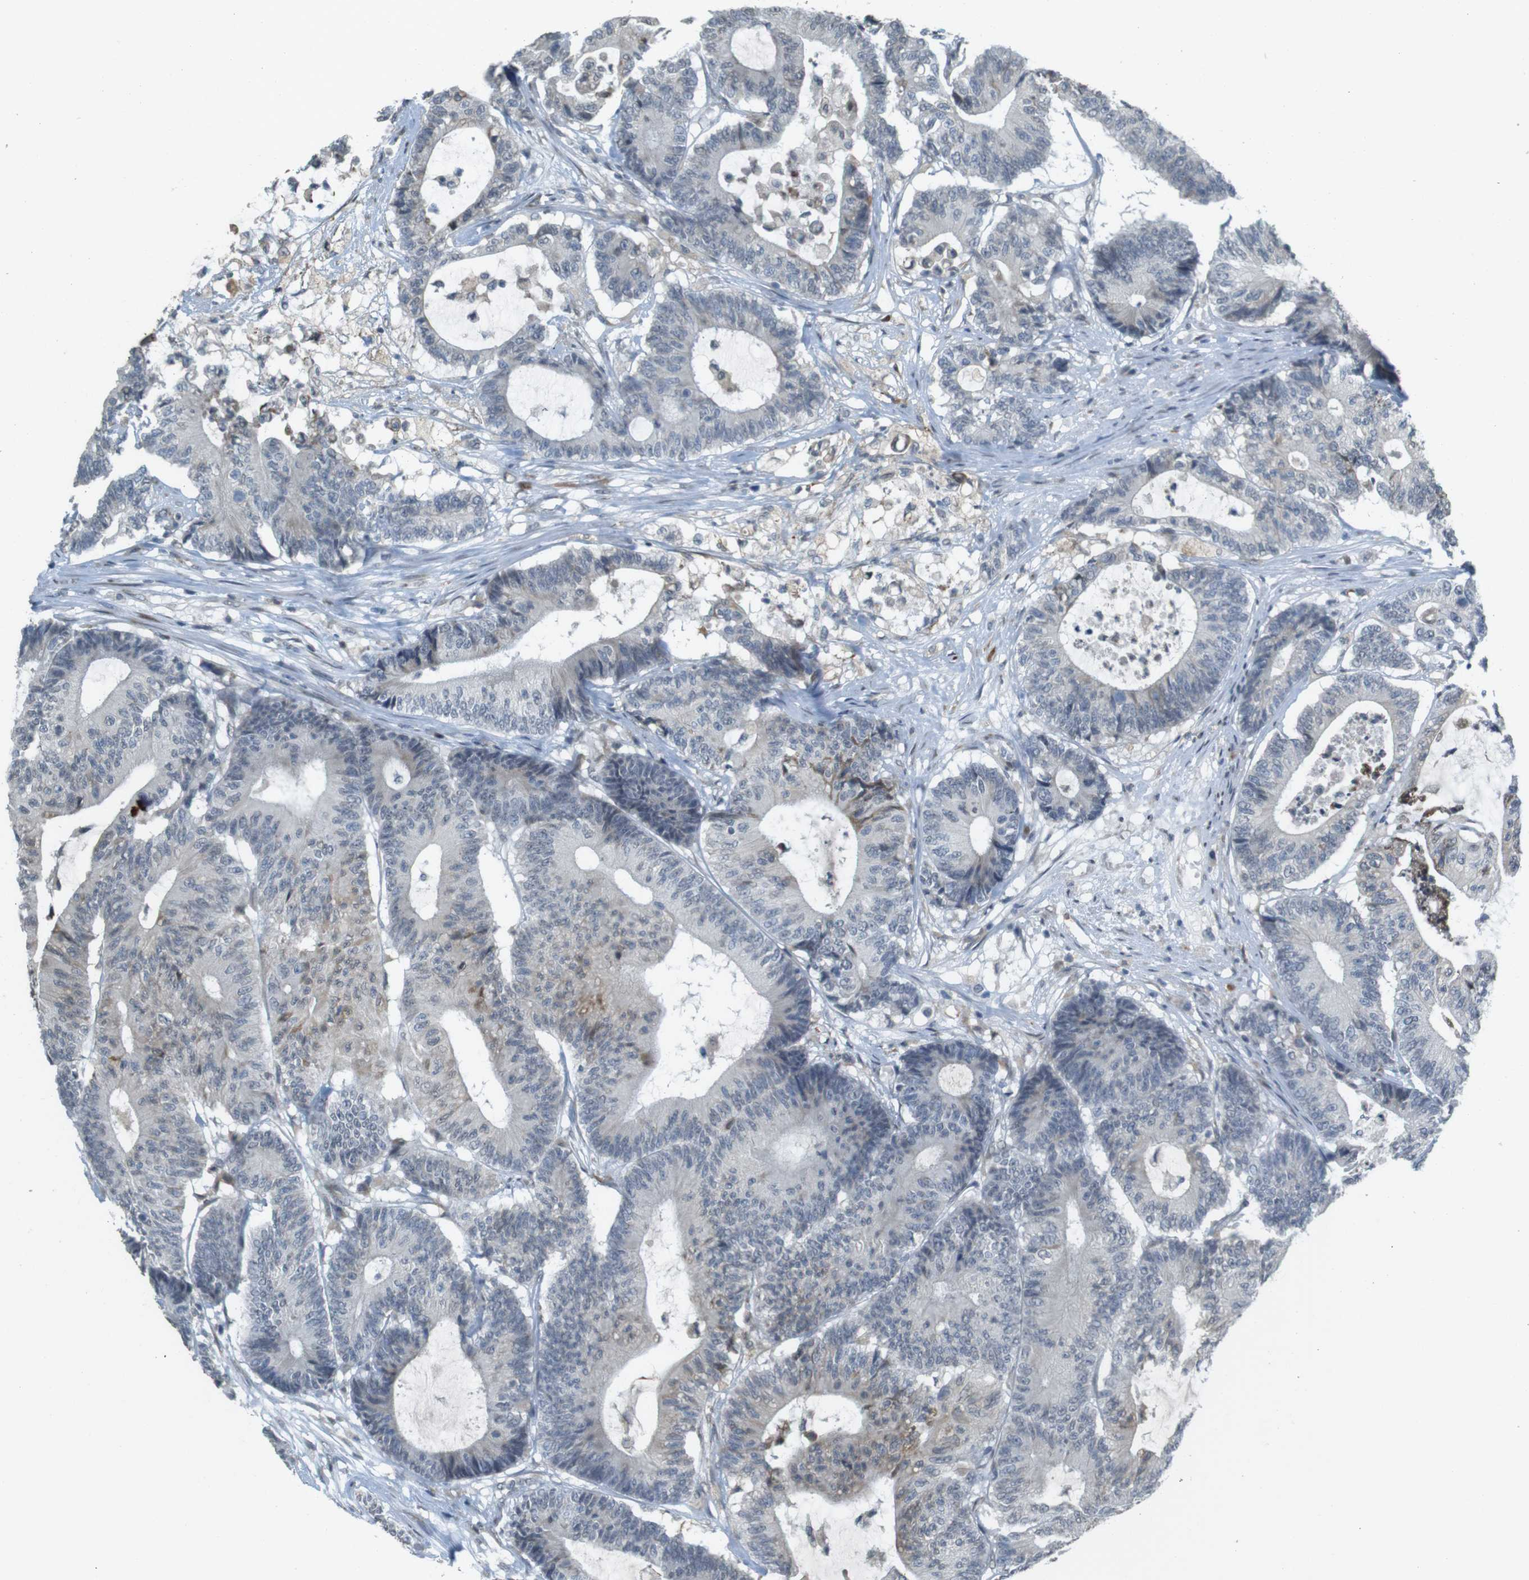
{"staining": {"intensity": "negative", "quantity": "none", "location": "none"}, "tissue": "colorectal cancer", "cell_type": "Tumor cells", "image_type": "cancer", "snomed": [{"axis": "morphology", "description": "Adenocarcinoma, NOS"}, {"axis": "topography", "description": "Colon"}], "caption": "IHC photomicrograph of adenocarcinoma (colorectal) stained for a protein (brown), which exhibits no staining in tumor cells.", "gene": "FZD10", "patient": {"sex": "female", "age": 84}}